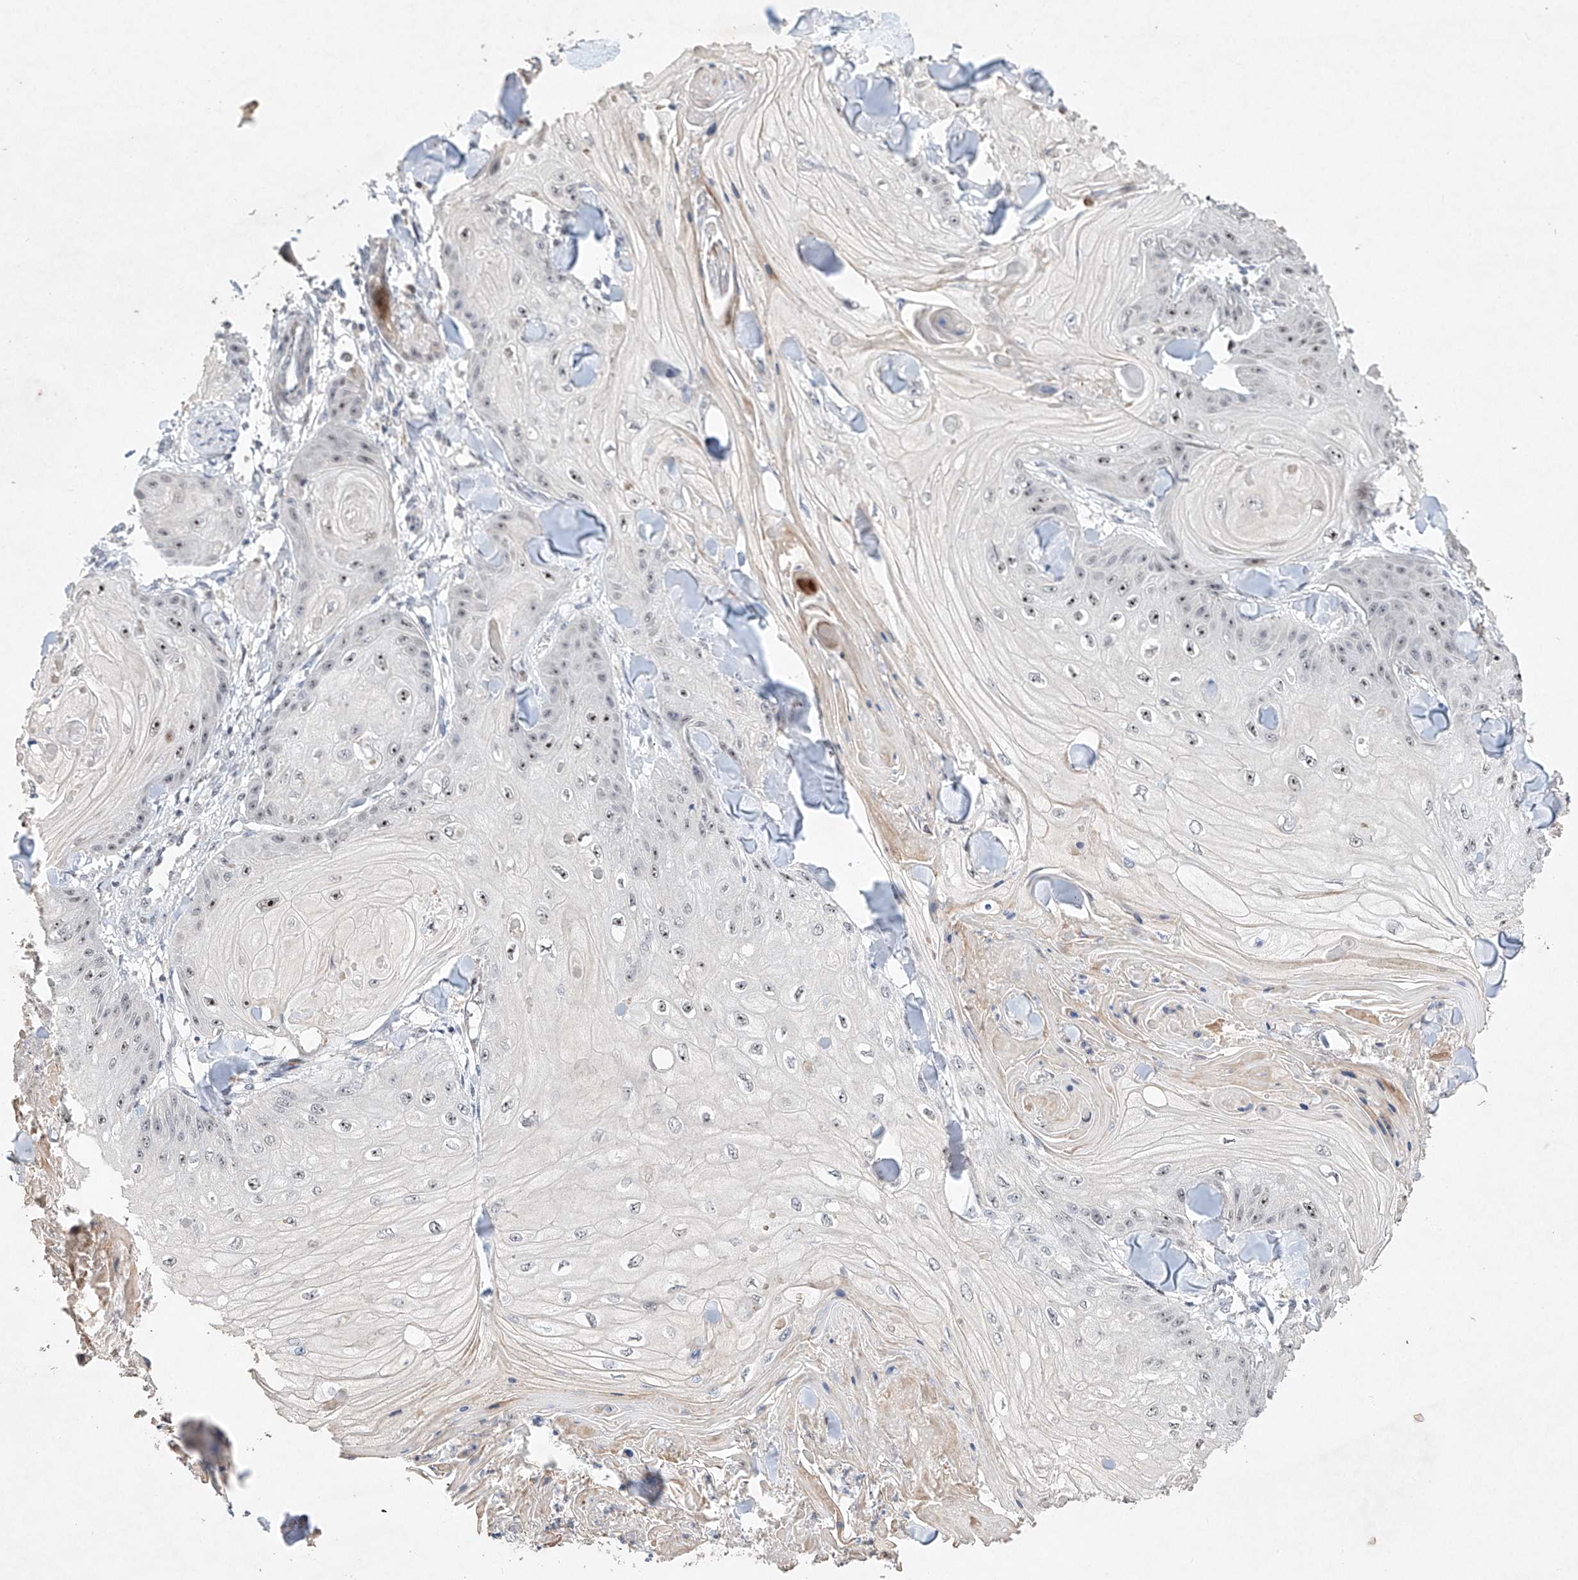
{"staining": {"intensity": "negative", "quantity": "none", "location": "none"}, "tissue": "skin cancer", "cell_type": "Tumor cells", "image_type": "cancer", "snomed": [{"axis": "morphology", "description": "Squamous cell carcinoma, NOS"}, {"axis": "topography", "description": "Skin"}], "caption": "Human squamous cell carcinoma (skin) stained for a protein using immunohistochemistry reveals no expression in tumor cells.", "gene": "AFG1L", "patient": {"sex": "male", "age": 74}}